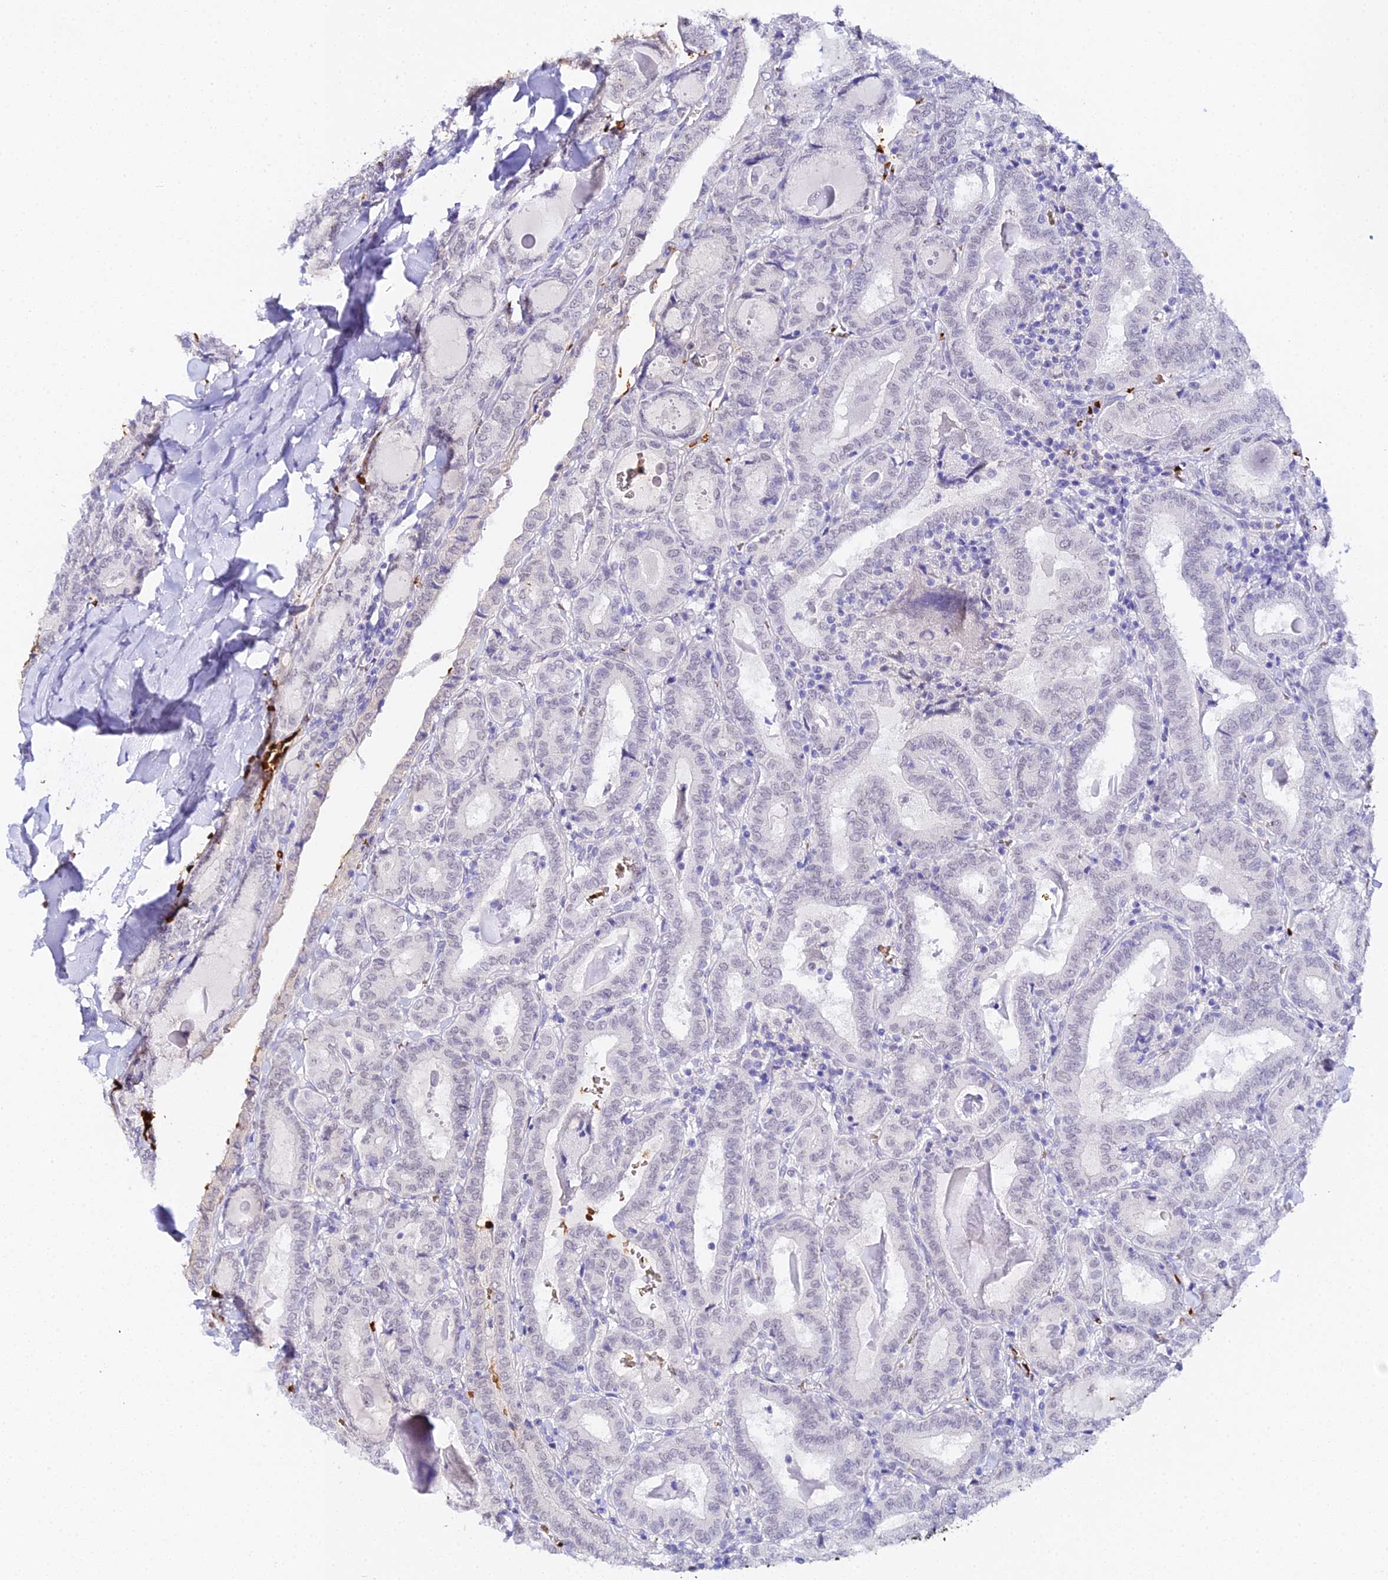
{"staining": {"intensity": "negative", "quantity": "none", "location": "none"}, "tissue": "thyroid cancer", "cell_type": "Tumor cells", "image_type": "cancer", "snomed": [{"axis": "morphology", "description": "Papillary adenocarcinoma, NOS"}, {"axis": "topography", "description": "Thyroid gland"}], "caption": "IHC image of neoplastic tissue: thyroid papillary adenocarcinoma stained with DAB (3,3'-diaminobenzidine) shows no significant protein expression in tumor cells.", "gene": "CFAP45", "patient": {"sex": "female", "age": 72}}